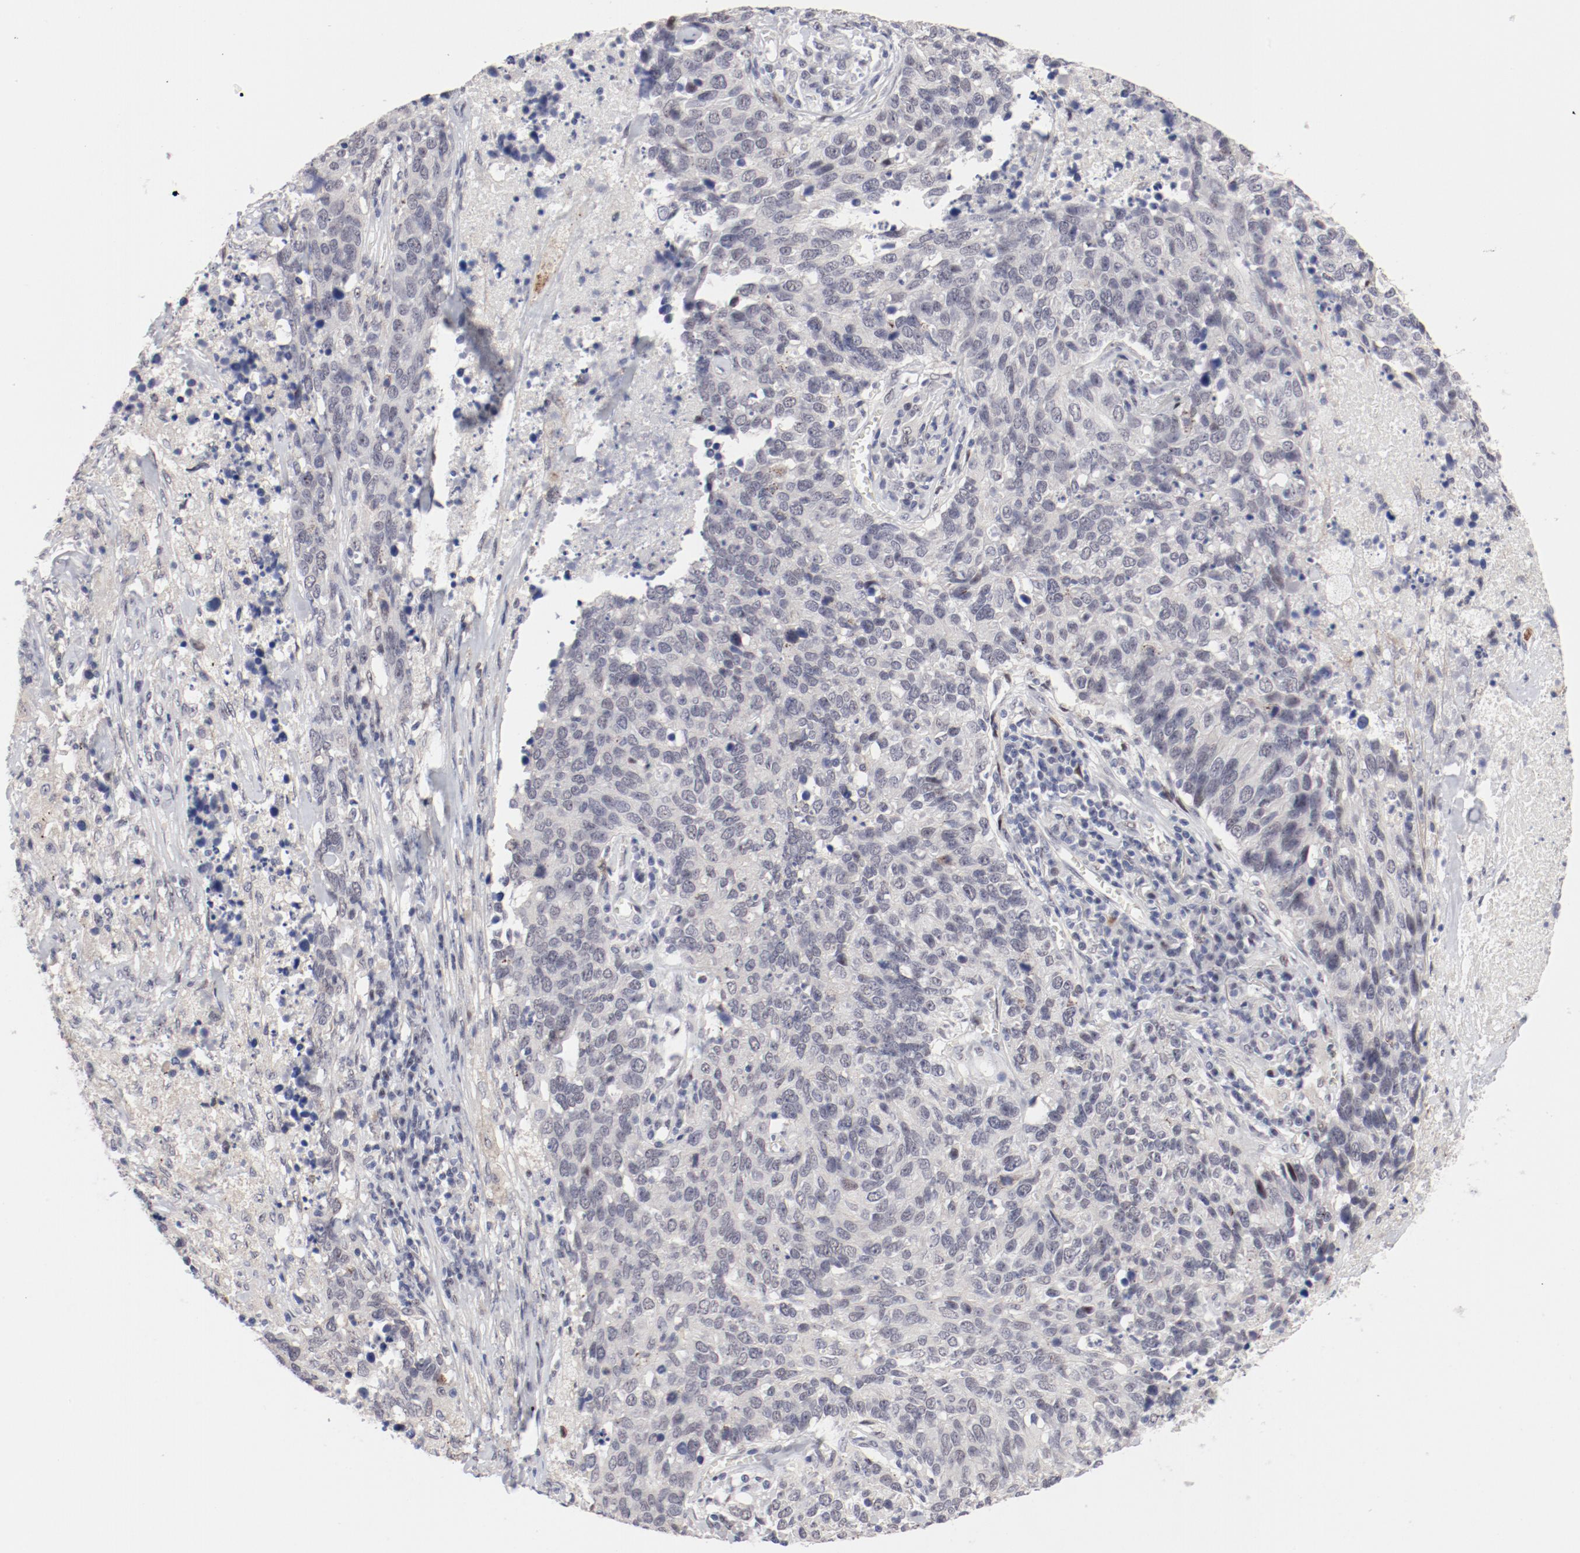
{"staining": {"intensity": "negative", "quantity": "none", "location": "none"}, "tissue": "lung cancer", "cell_type": "Tumor cells", "image_type": "cancer", "snomed": [{"axis": "morphology", "description": "Neoplasm, malignant, NOS"}, {"axis": "topography", "description": "Lung"}], "caption": "Lung malignant neoplasm was stained to show a protein in brown. There is no significant positivity in tumor cells.", "gene": "FSCB", "patient": {"sex": "female", "age": 76}}